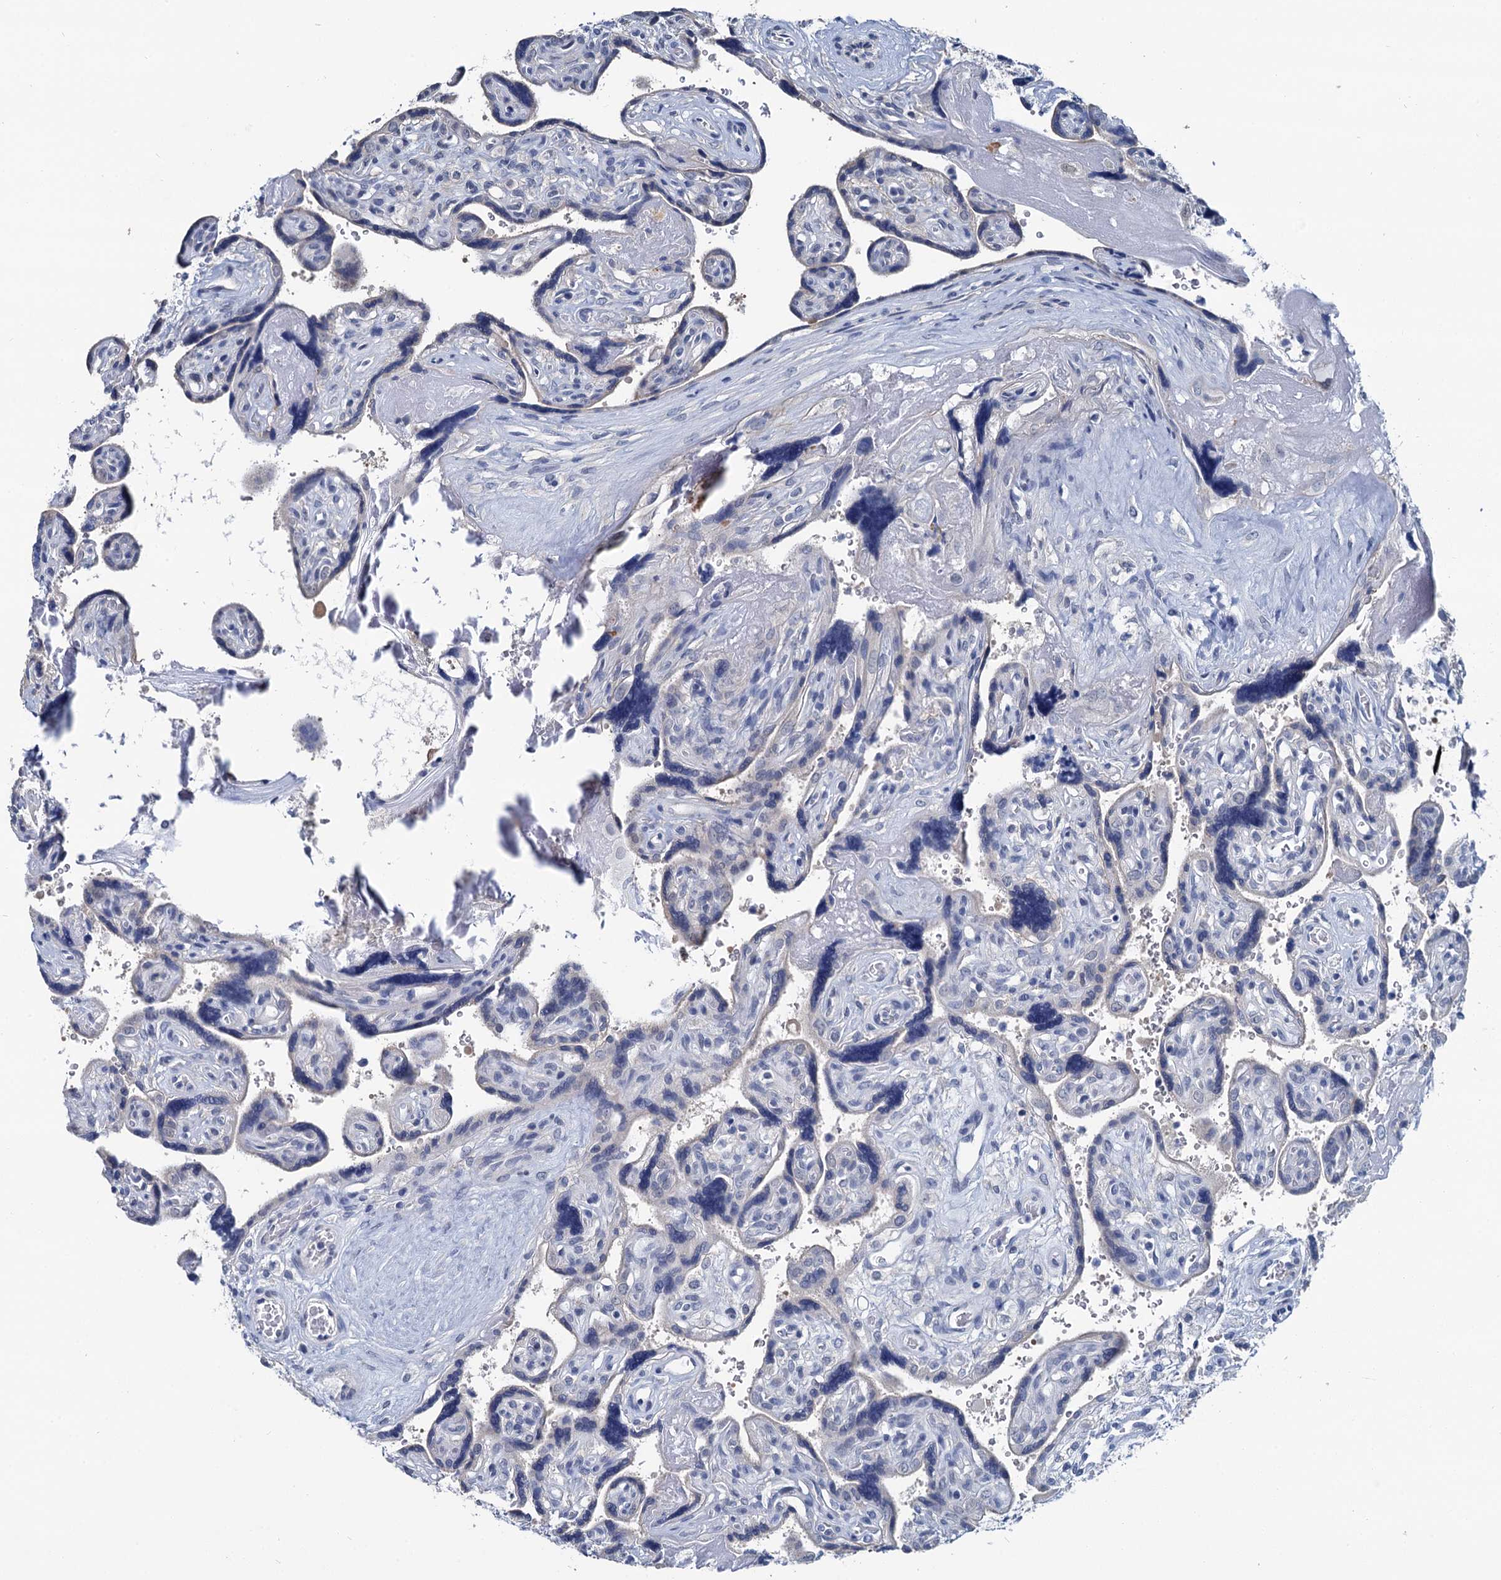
{"staining": {"intensity": "weak", "quantity": "<25%", "location": "cytoplasmic/membranous"}, "tissue": "placenta", "cell_type": "Trophoblastic cells", "image_type": "normal", "snomed": [{"axis": "morphology", "description": "Normal tissue, NOS"}, {"axis": "topography", "description": "Placenta"}], "caption": "DAB (3,3'-diaminobenzidine) immunohistochemical staining of normal placenta exhibits no significant expression in trophoblastic cells. Nuclei are stained in blue.", "gene": "MIOX", "patient": {"sex": "female", "age": 39}}